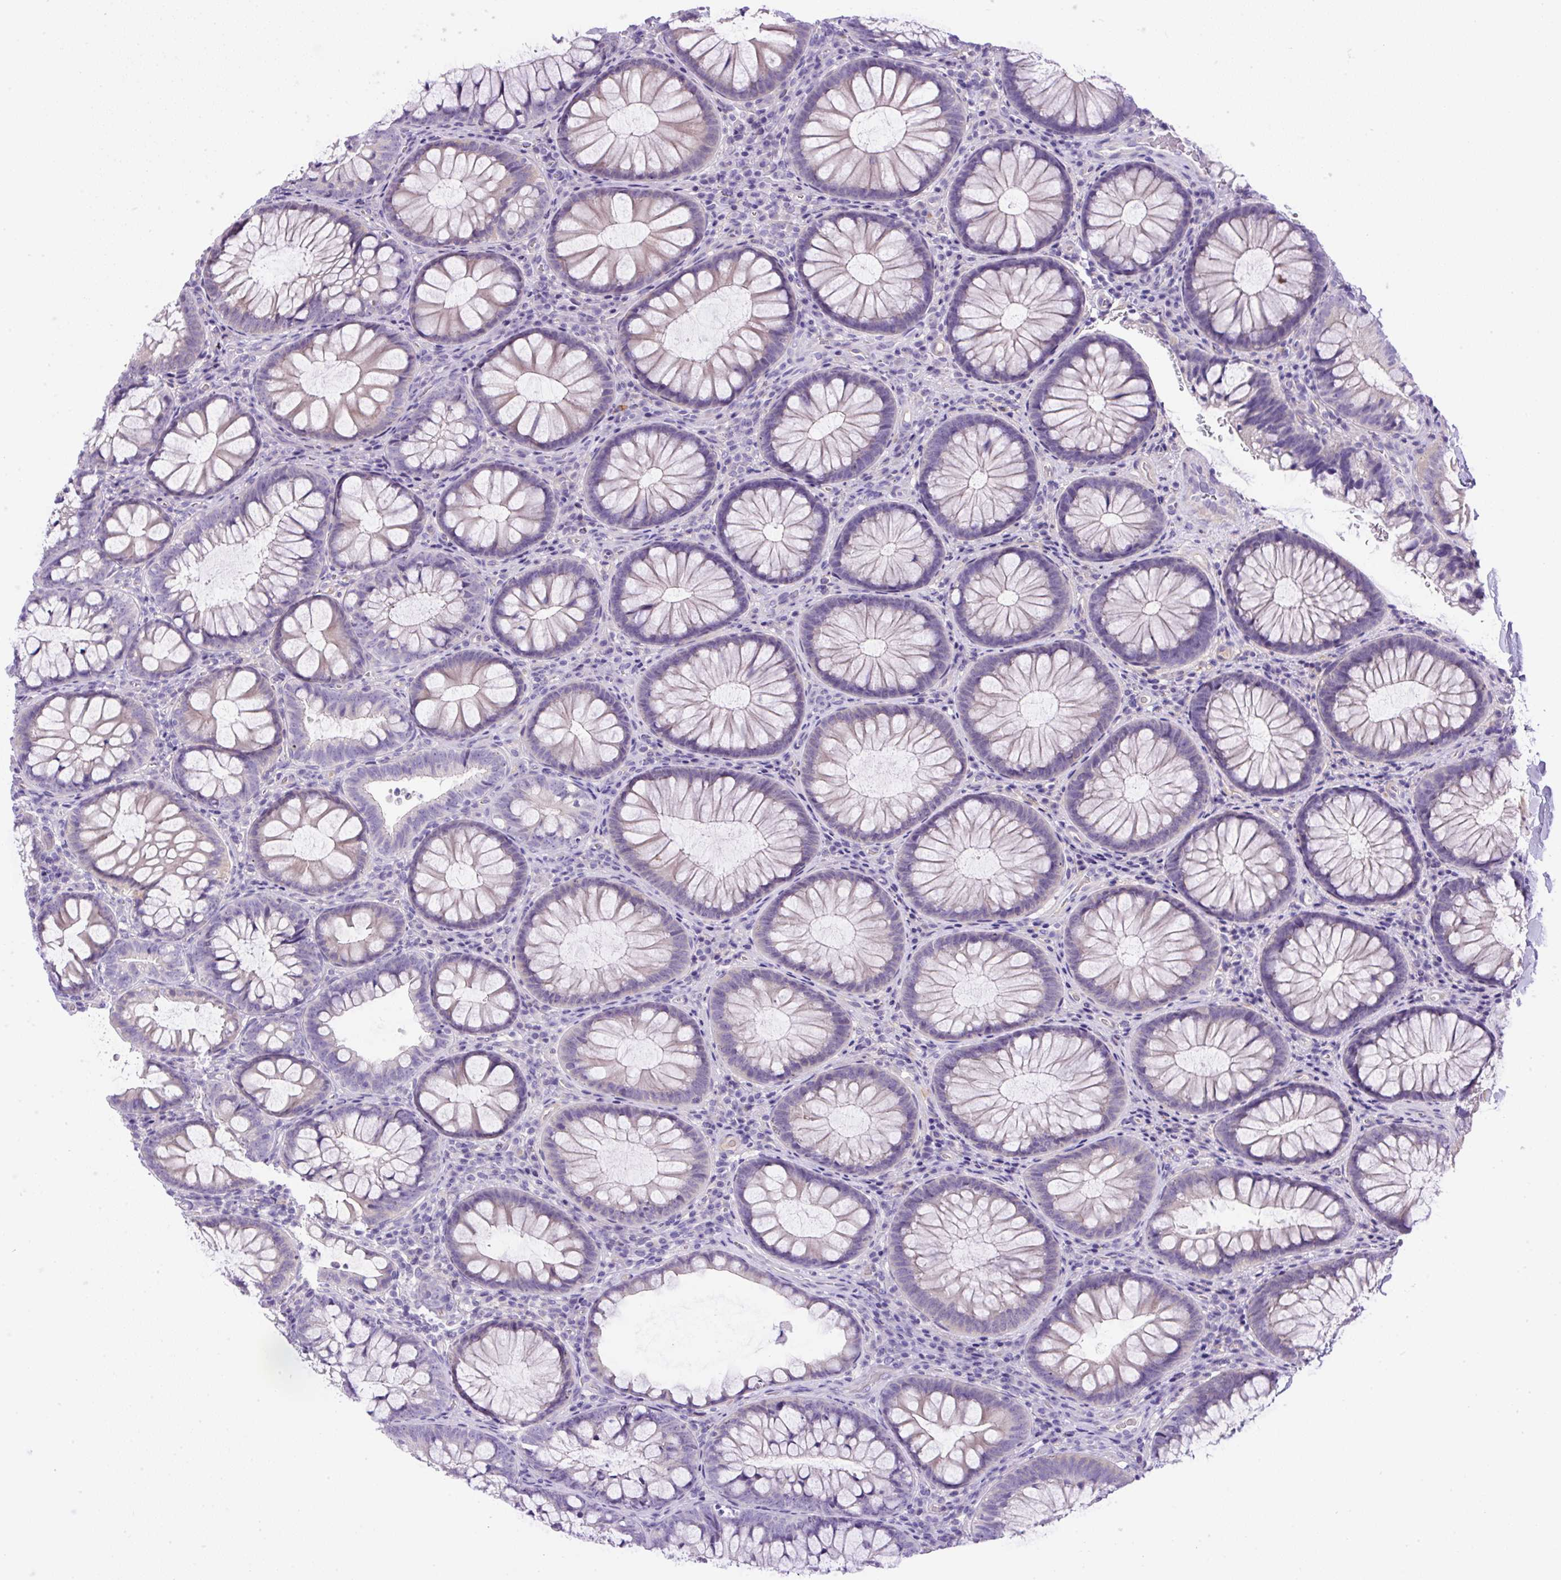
{"staining": {"intensity": "moderate", "quantity": ">75%", "location": "cytoplasmic/membranous"}, "tissue": "colon", "cell_type": "Endothelial cells", "image_type": "normal", "snomed": [{"axis": "morphology", "description": "Normal tissue, NOS"}, {"axis": "morphology", "description": "Adenoma, NOS"}, {"axis": "topography", "description": "Soft tissue"}, {"axis": "topography", "description": "Colon"}], "caption": "The photomicrograph reveals immunohistochemical staining of benign colon. There is moderate cytoplasmic/membranous positivity is seen in approximately >75% of endothelial cells. (DAB (3,3'-diaminobenzidine) IHC with brightfield microscopy, high magnification).", "gene": "NPTN", "patient": {"sex": "male", "age": 47}}